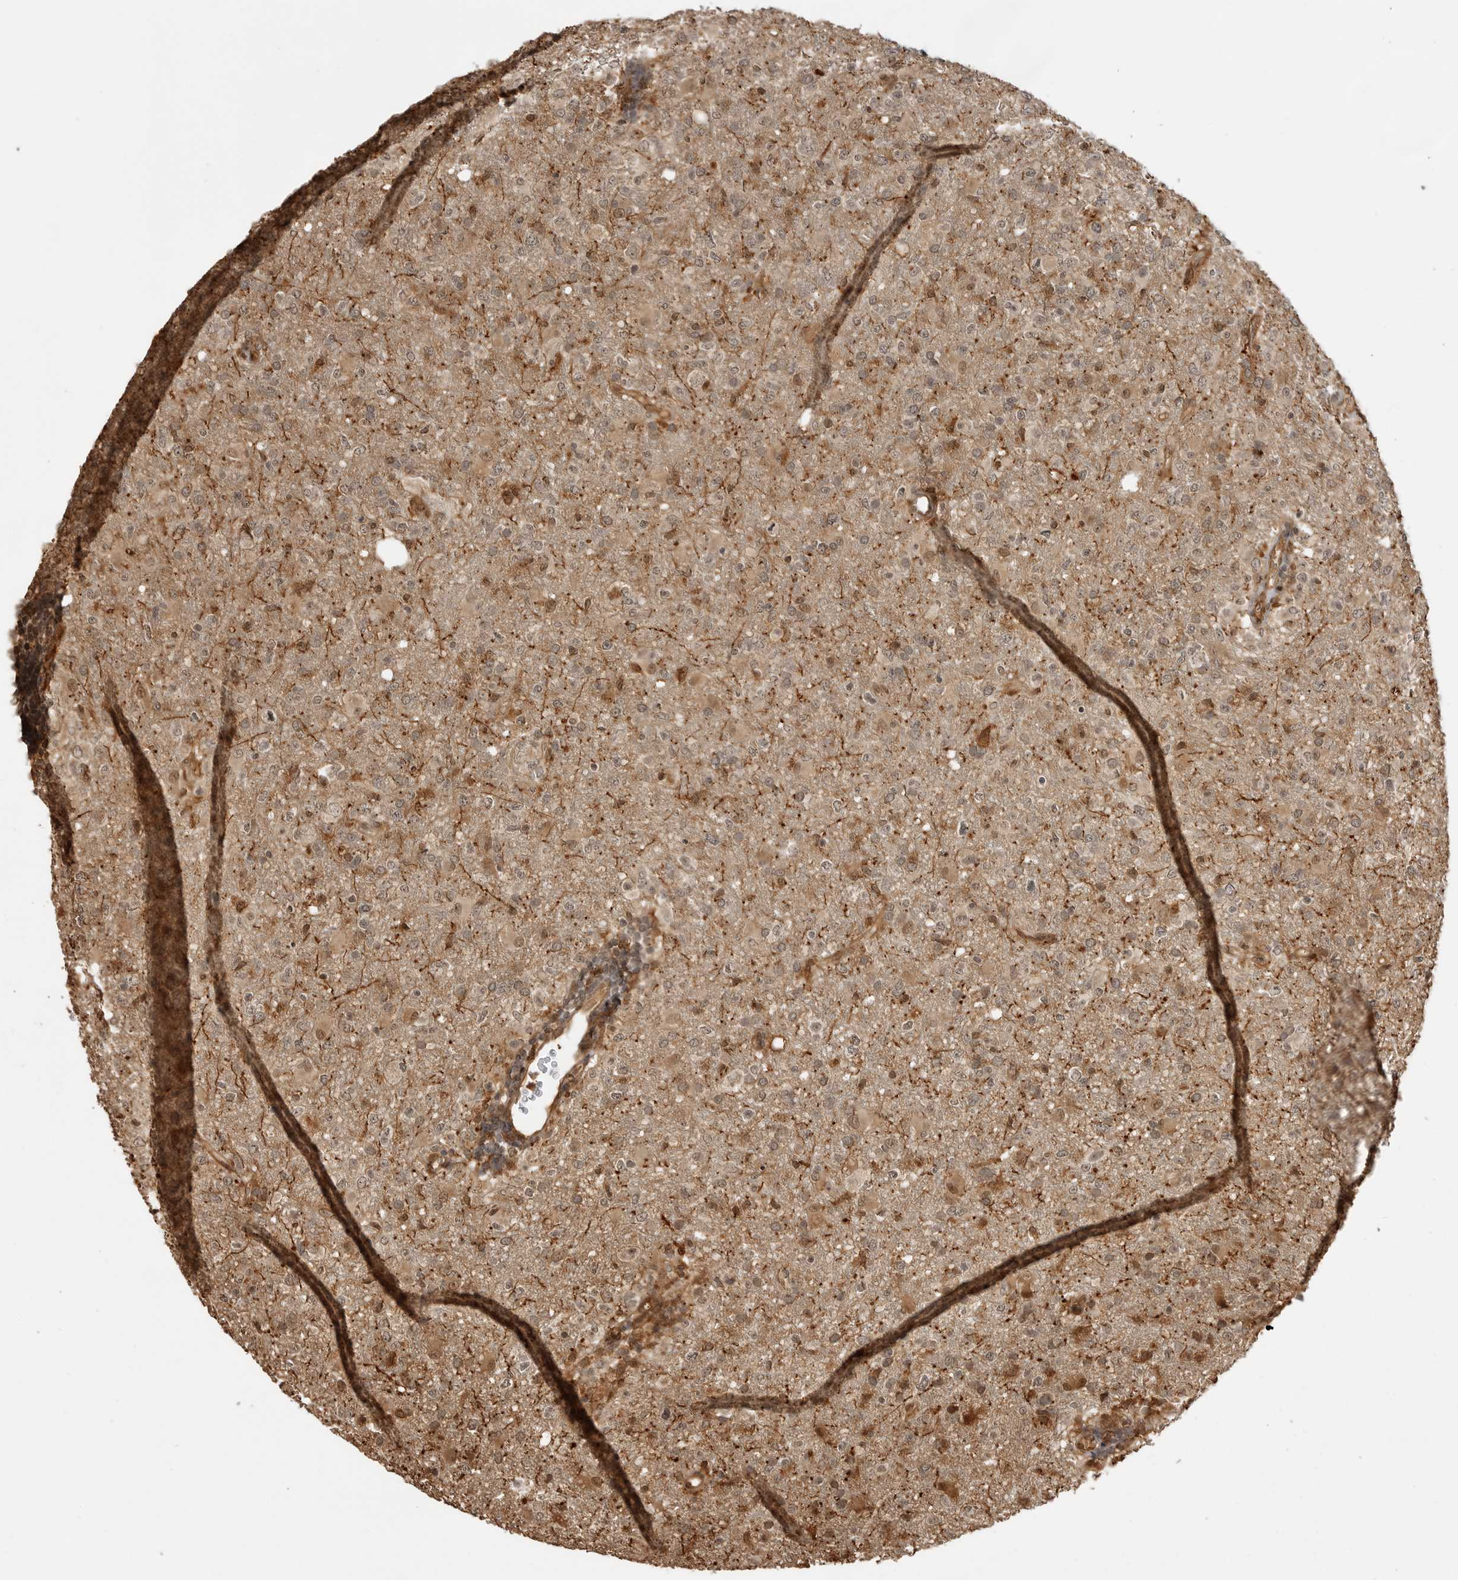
{"staining": {"intensity": "moderate", "quantity": "<25%", "location": "cytoplasmic/membranous,nuclear"}, "tissue": "glioma", "cell_type": "Tumor cells", "image_type": "cancer", "snomed": [{"axis": "morphology", "description": "Glioma, malignant, High grade"}, {"axis": "topography", "description": "Brain"}], "caption": "Moderate cytoplasmic/membranous and nuclear protein expression is seen in about <25% of tumor cells in high-grade glioma (malignant). (DAB = brown stain, brightfield microscopy at high magnification).", "gene": "BMP2K", "patient": {"sex": "female", "age": 57}}